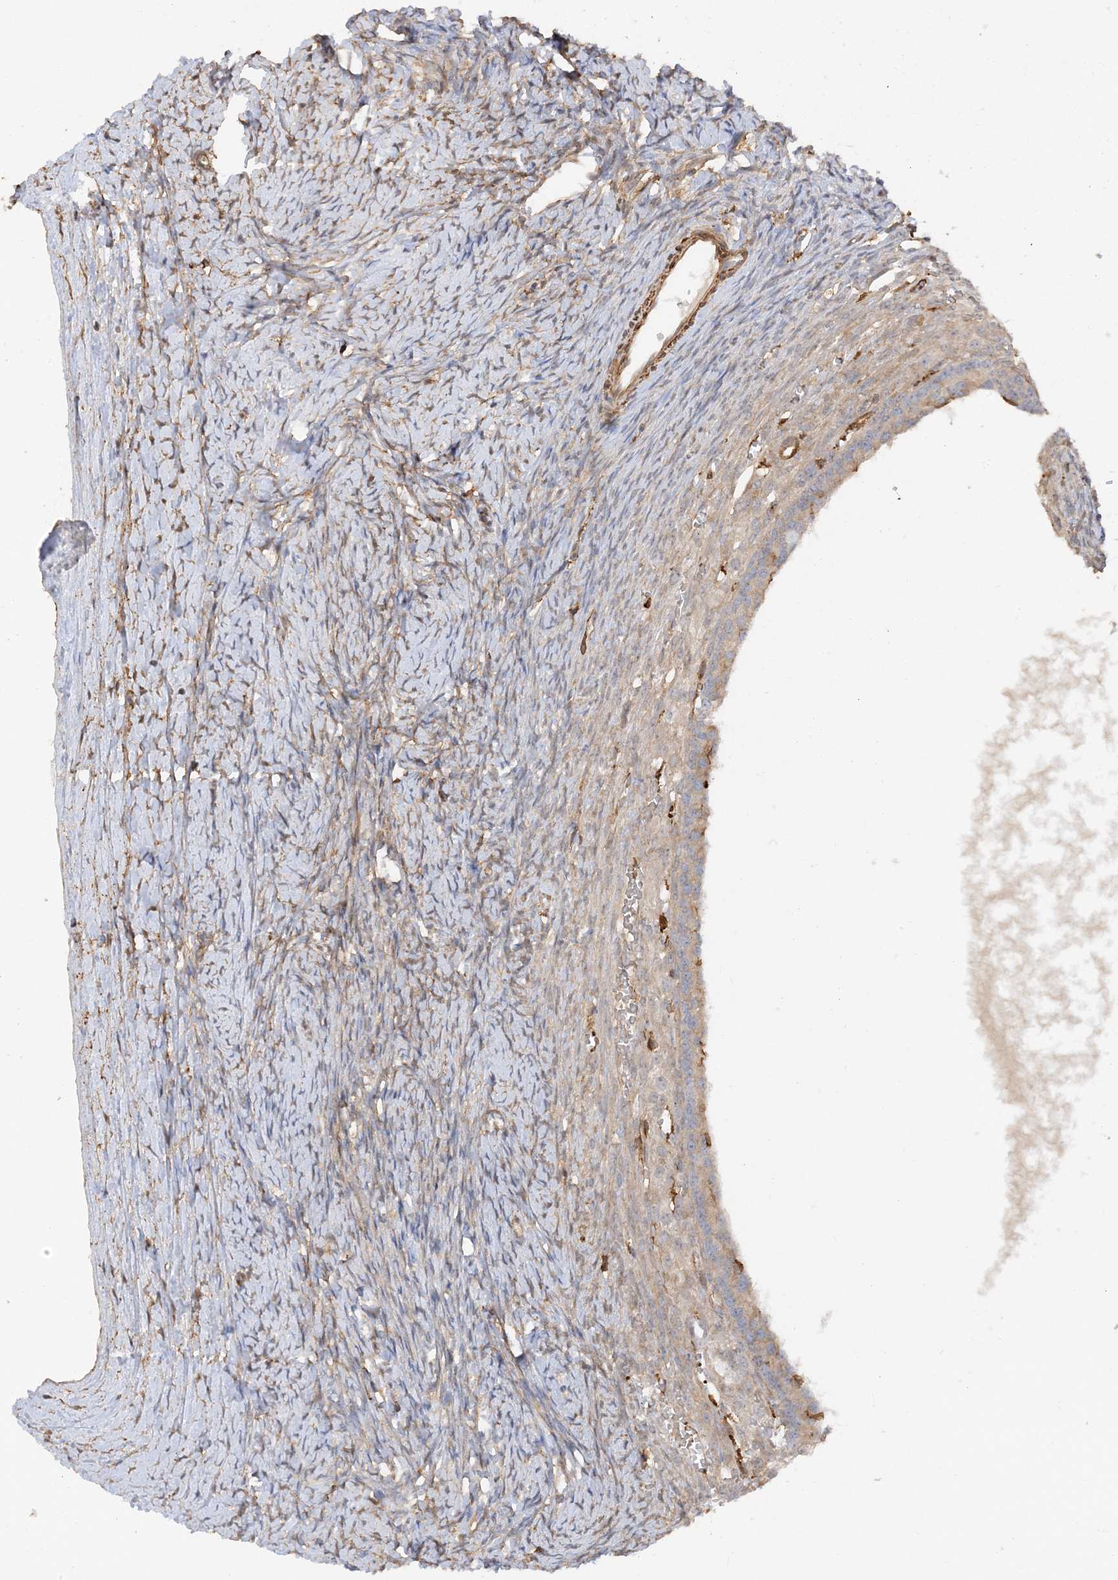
{"staining": {"intensity": "weak", "quantity": "<25%", "location": "cytoplasmic/membranous"}, "tissue": "ovary", "cell_type": "Follicle cells", "image_type": "normal", "snomed": [{"axis": "morphology", "description": "Normal tissue, NOS"}, {"axis": "morphology", "description": "Developmental malformation"}, {"axis": "topography", "description": "Ovary"}], "caption": "The micrograph shows no significant positivity in follicle cells of ovary.", "gene": "PHACTR2", "patient": {"sex": "female", "age": 39}}